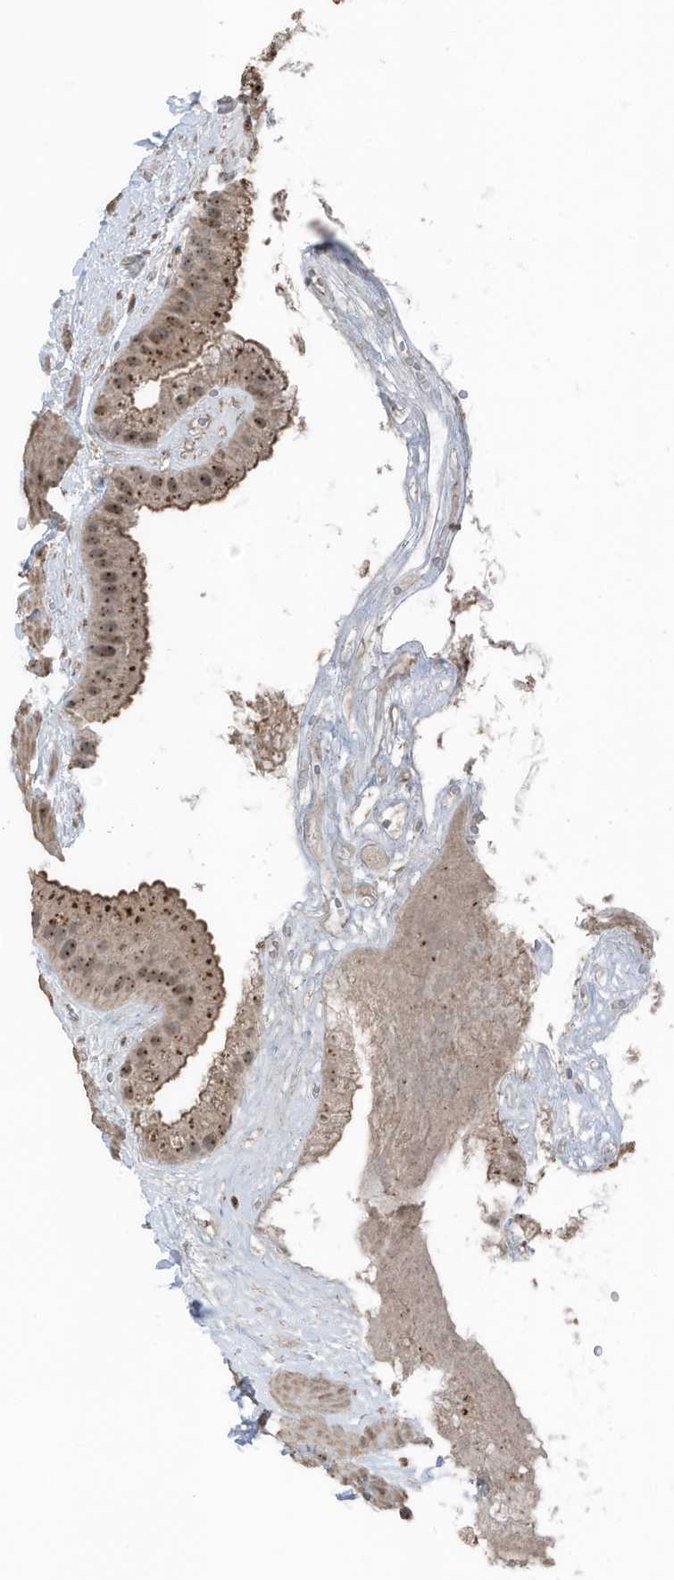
{"staining": {"intensity": "moderate", "quantity": ">75%", "location": "cytoplasmic/membranous,nuclear"}, "tissue": "gallbladder", "cell_type": "Glandular cells", "image_type": "normal", "snomed": [{"axis": "morphology", "description": "Normal tissue, NOS"}, {"axis": "topography", "description": "Gallbladder"}], "caption": "This photomicrograph demonstrates immunohistochemistry staining of benign gallbladder, with medium moderate cytoplasmic/membranous,nuclear staining in approximately >75% of glandular cells.", "gene": "UTP3", "patient": {"sex": "male", "age": 55}}